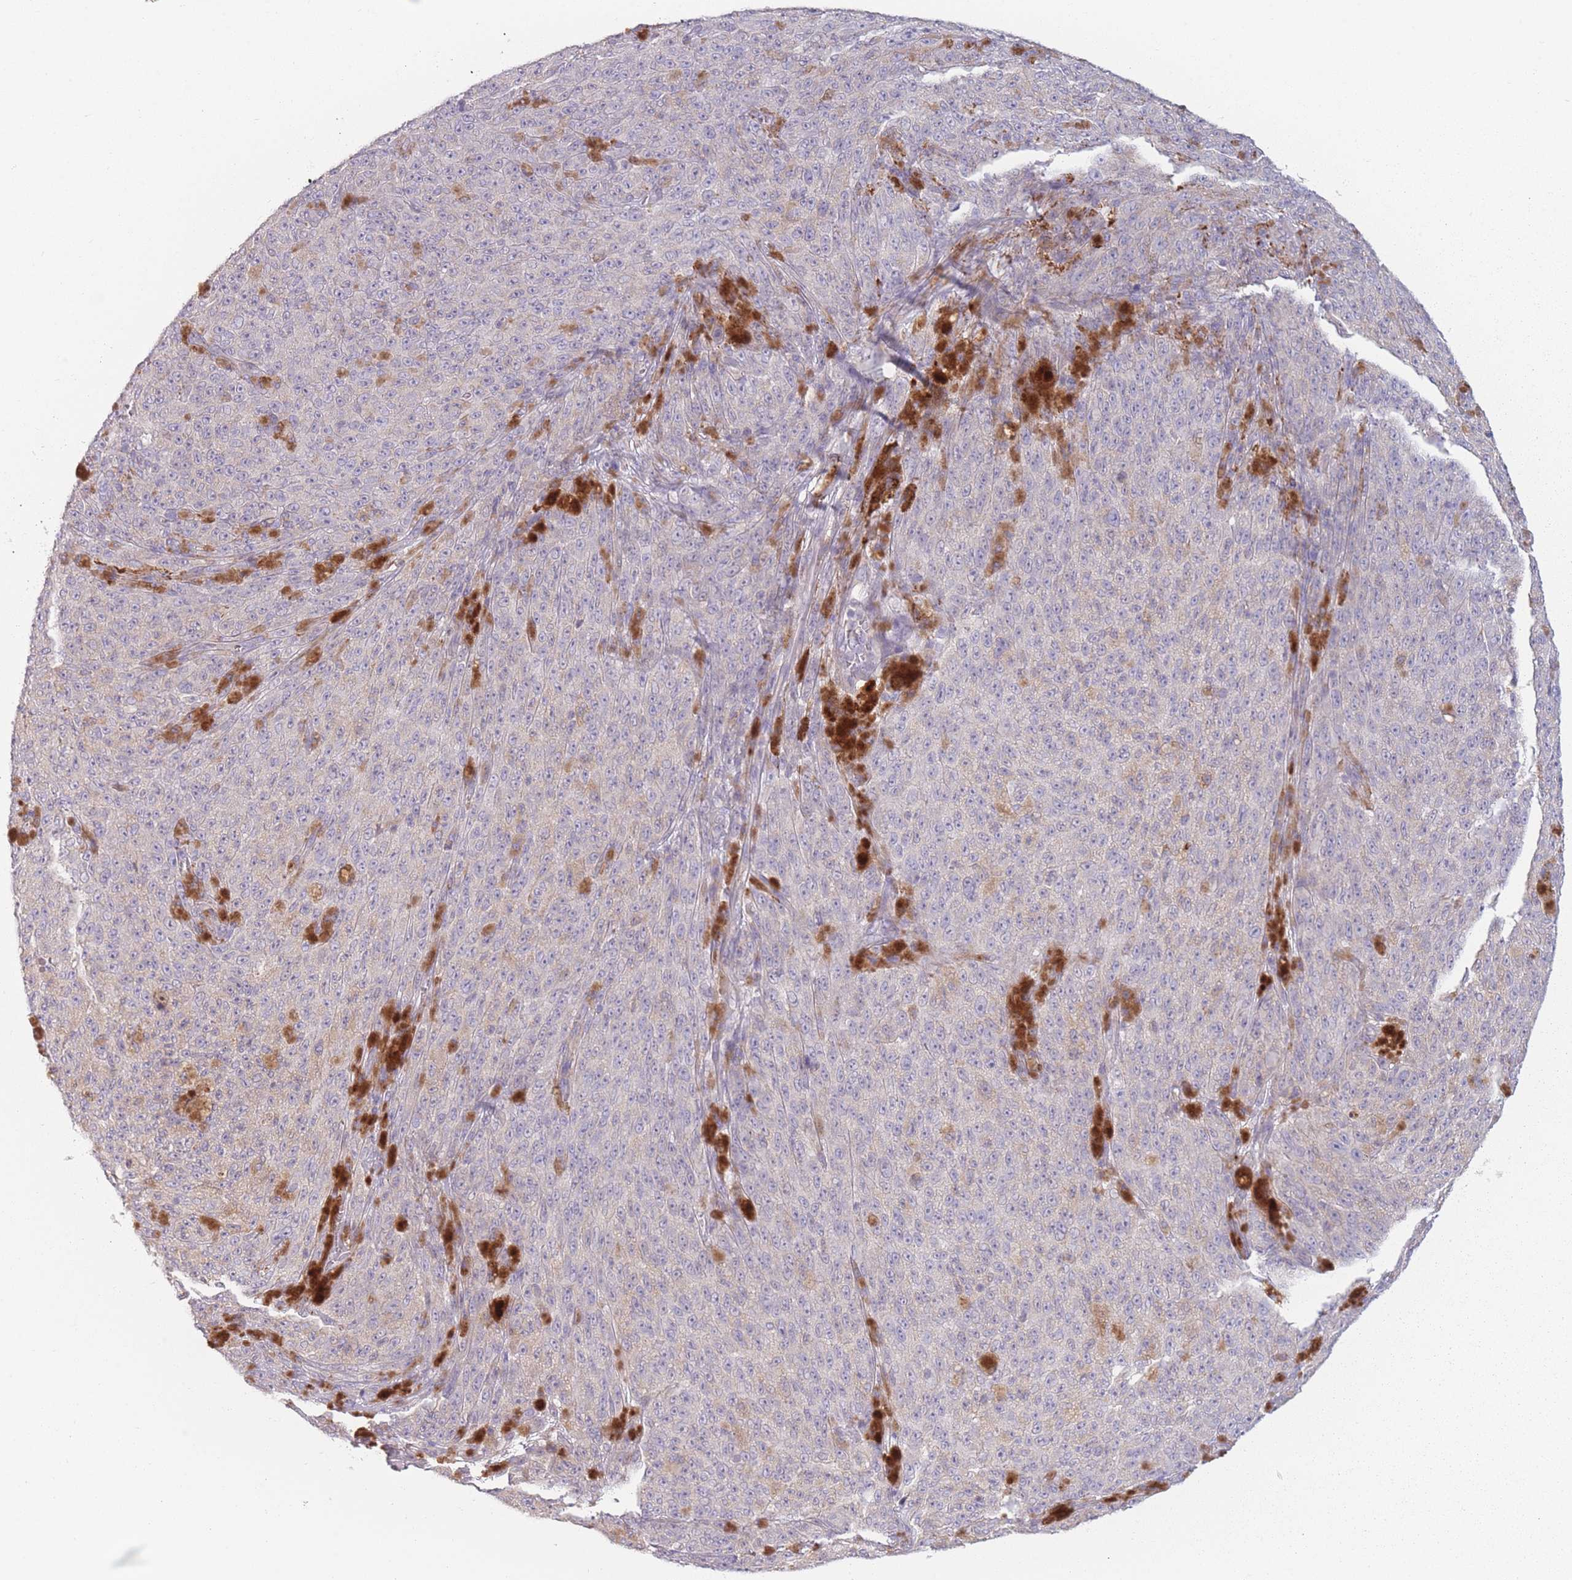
{"staining": {"intensity": "weak", "quantity": "<25%", "location": "cytoplasmic/membranous"}, "tissue": "melanoma", "cell_type": "Tumor cells", "image_type": "cancer", "snomed": [{"axis": "morphology", "description": "Malignant melanoma, NOS"}, {"axis": "topography", "description": "Skin"}], "caption": "Immunohistochemistry image of neoplastic tissue: human melanoma stained with DAB (3,3'-diaminobenzidine) reveals no significant protein staining in tumor cells. The staining was performed using DAB (3,3'-diaminobenzidine) to visualize the protein expression in brown, while the nuclei were stained in blue with hematoxylin (Magnification: 20x).", "gene": "PEX11B", "patient": {"sex": "female", "age": 82}}